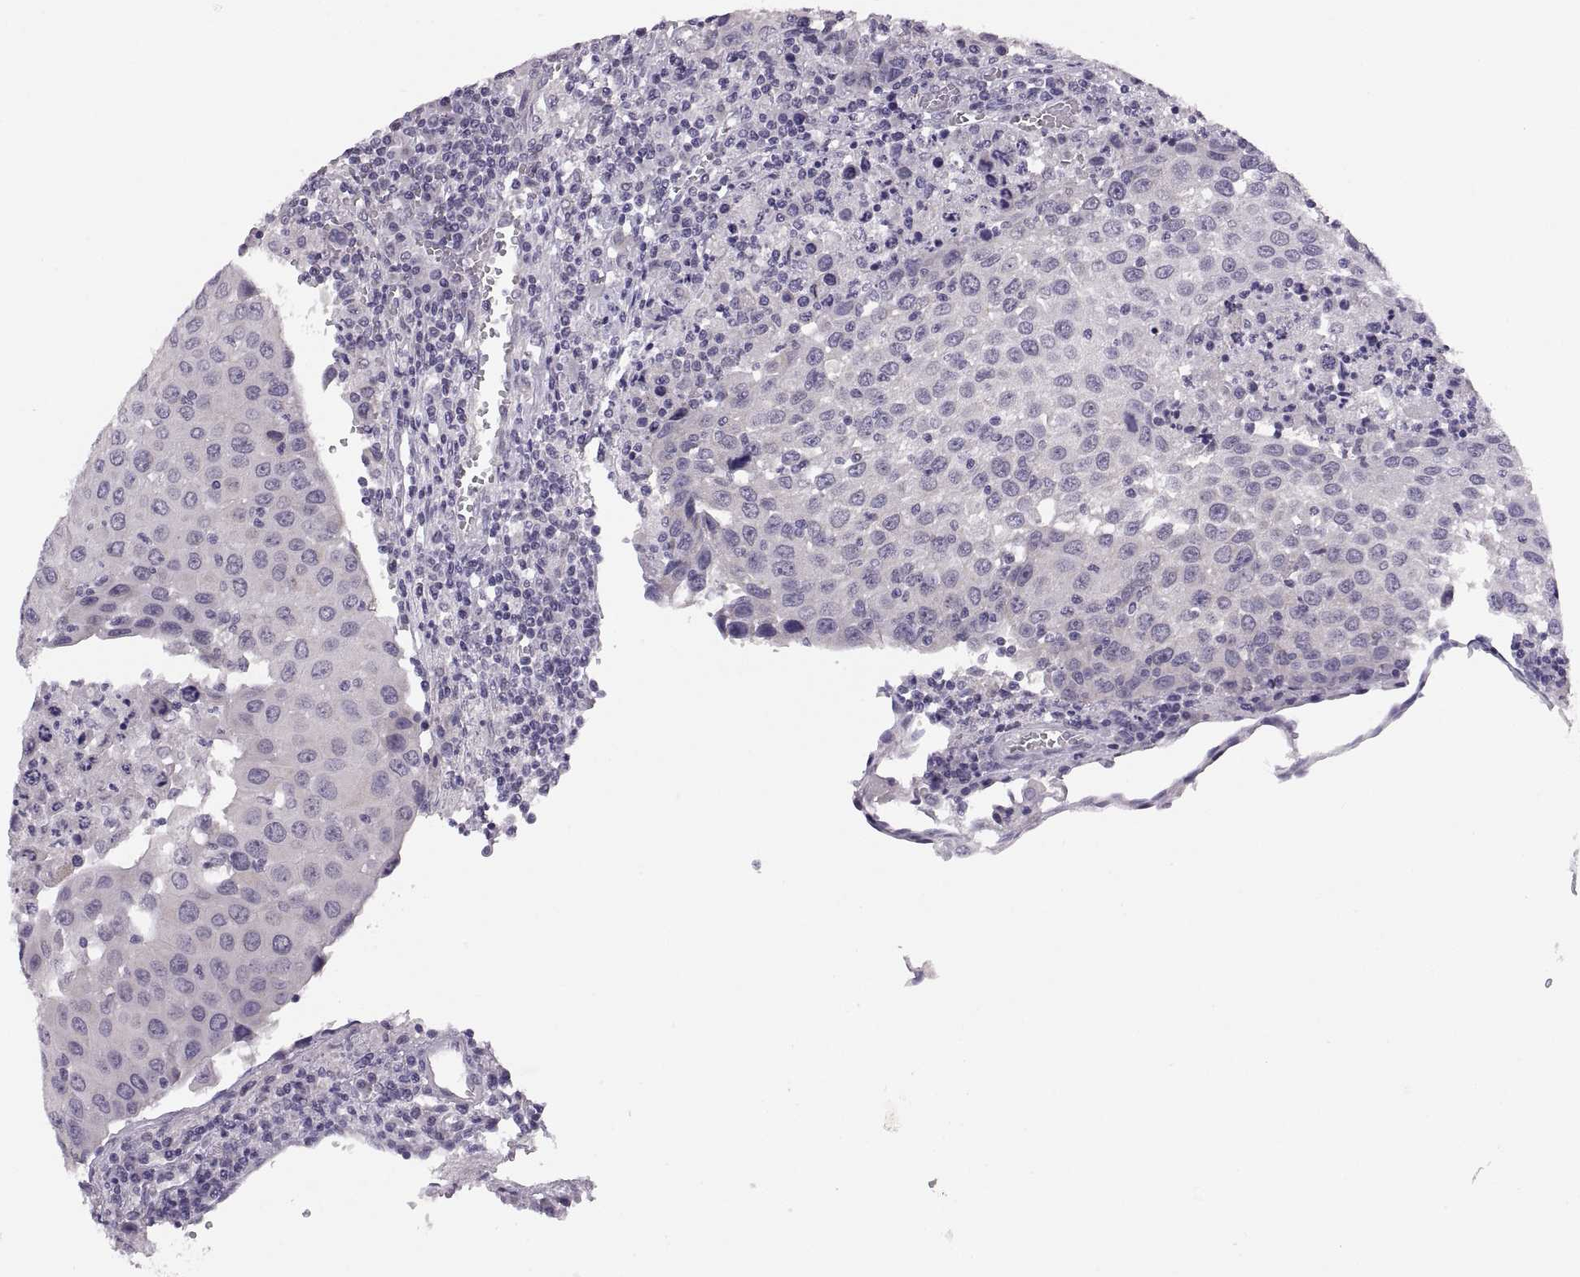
{"staining": {"intensity": "negative", "quantity": "none", "location": "none"}, "tissue": "urothelial cancer", "cell_type": "Tumor cells", "image_type": "cancer", "snomed": [{"axis": "morphology", "description": "Urothelial carcinoma, High grade"}, {"axis": "topography", "description": "Urinary bladder"}], "caption": "Tumor cells show no significant expression in urothelial carcinoma (high-grade).", "gene": "ADH6", "patient": {"sex": "female", "age": 85}}